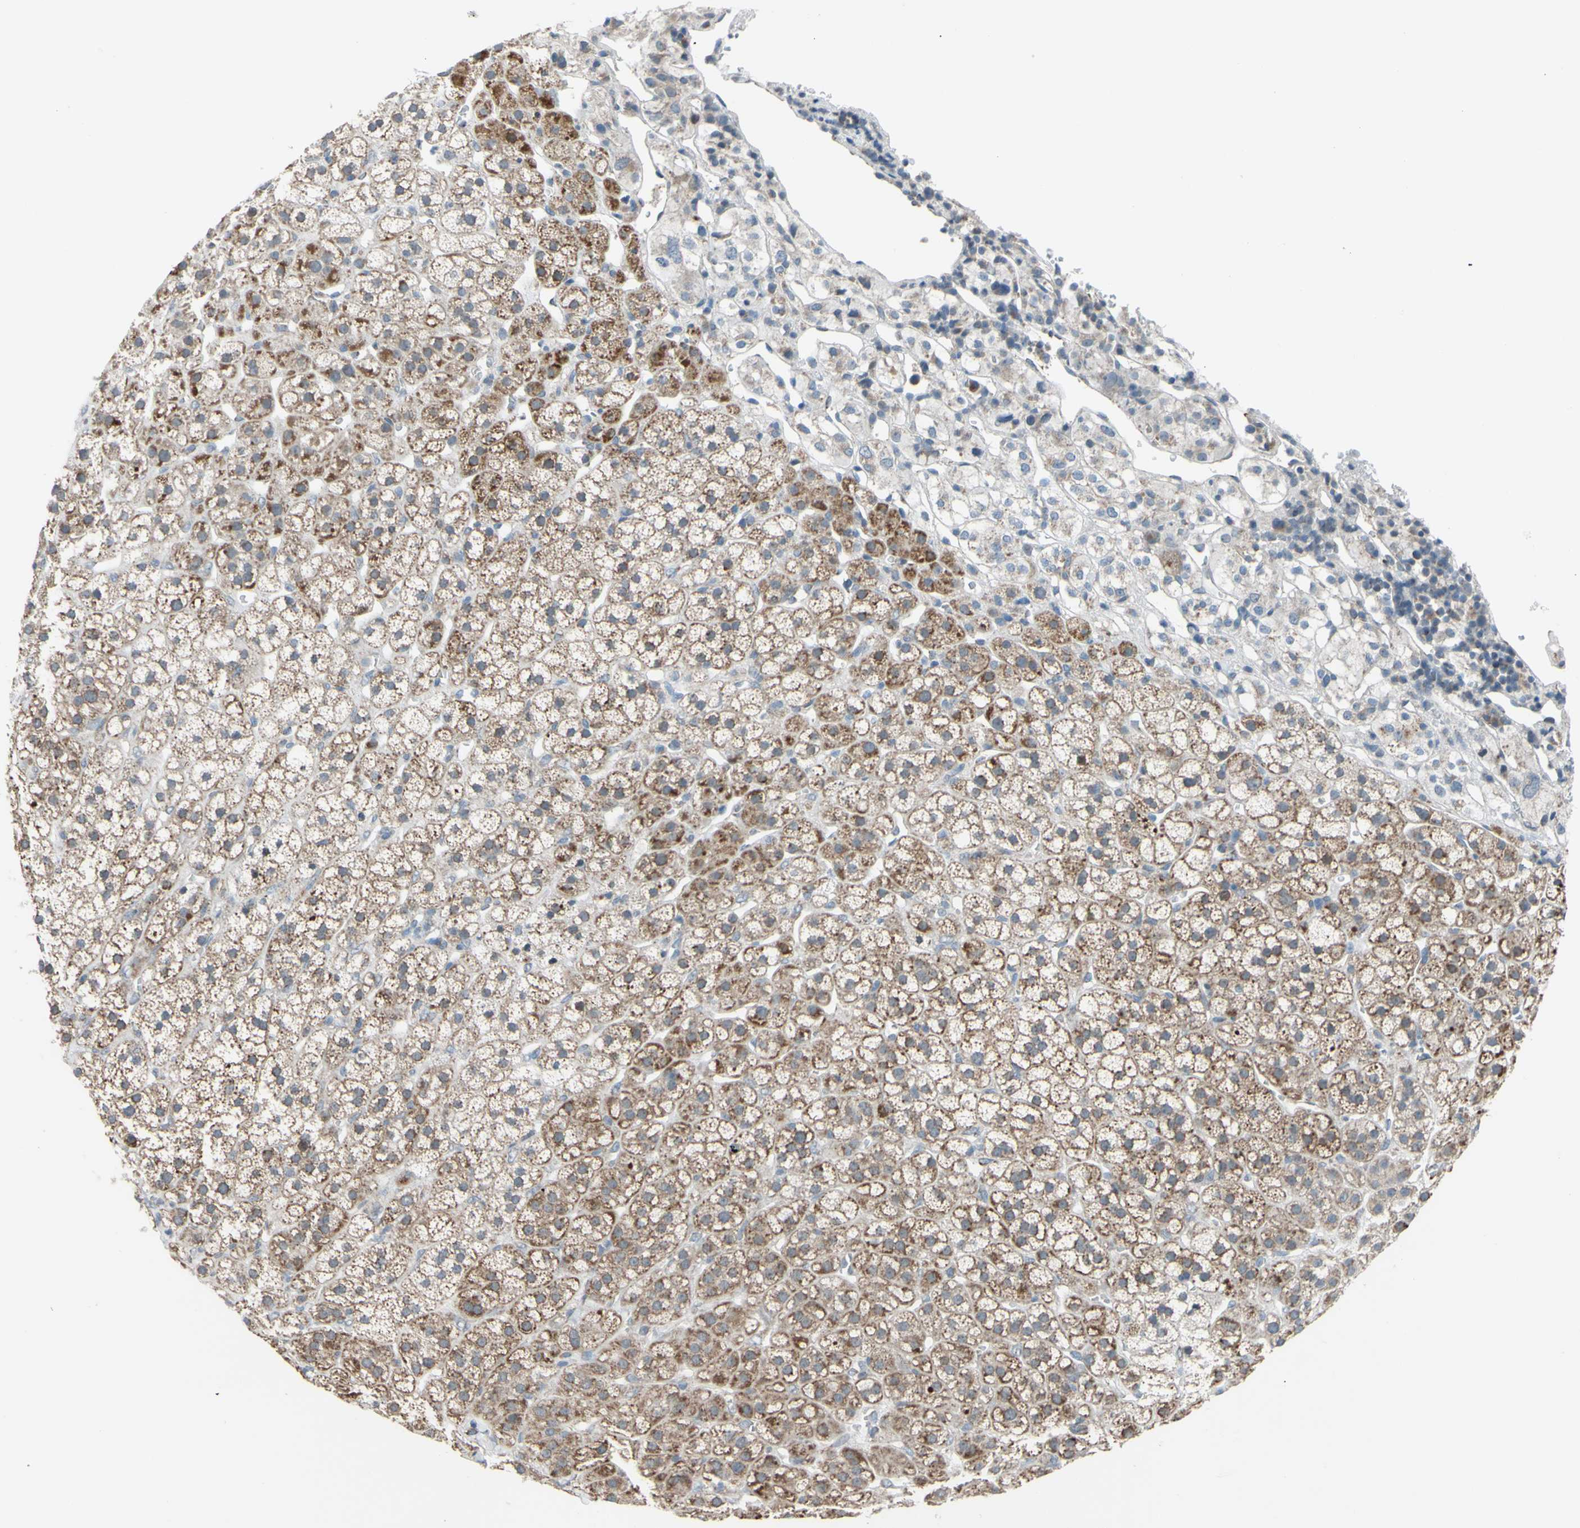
{"staining": {"intensity": "moderate", "quantity": ">75%", "location": "cytoplasmic/membranous"}, "tissue": "adrenal gland", "cell_type": "Glandular cells", "image_type": "normal", "snomed": [{"axis": "morphology", "description": "Normal tissue, NOS"}, {"axis": "topography", "description": "Adrenal gland"}], "caption": "High-power microscopy captured an IHC micrograph of normal adrenal gland, revealing moderate cytoplasmic/membranous staining in about >75% of glandular cells.", "gene": "GLT8D1", "patient": {"sex": "male", "age": 56}}